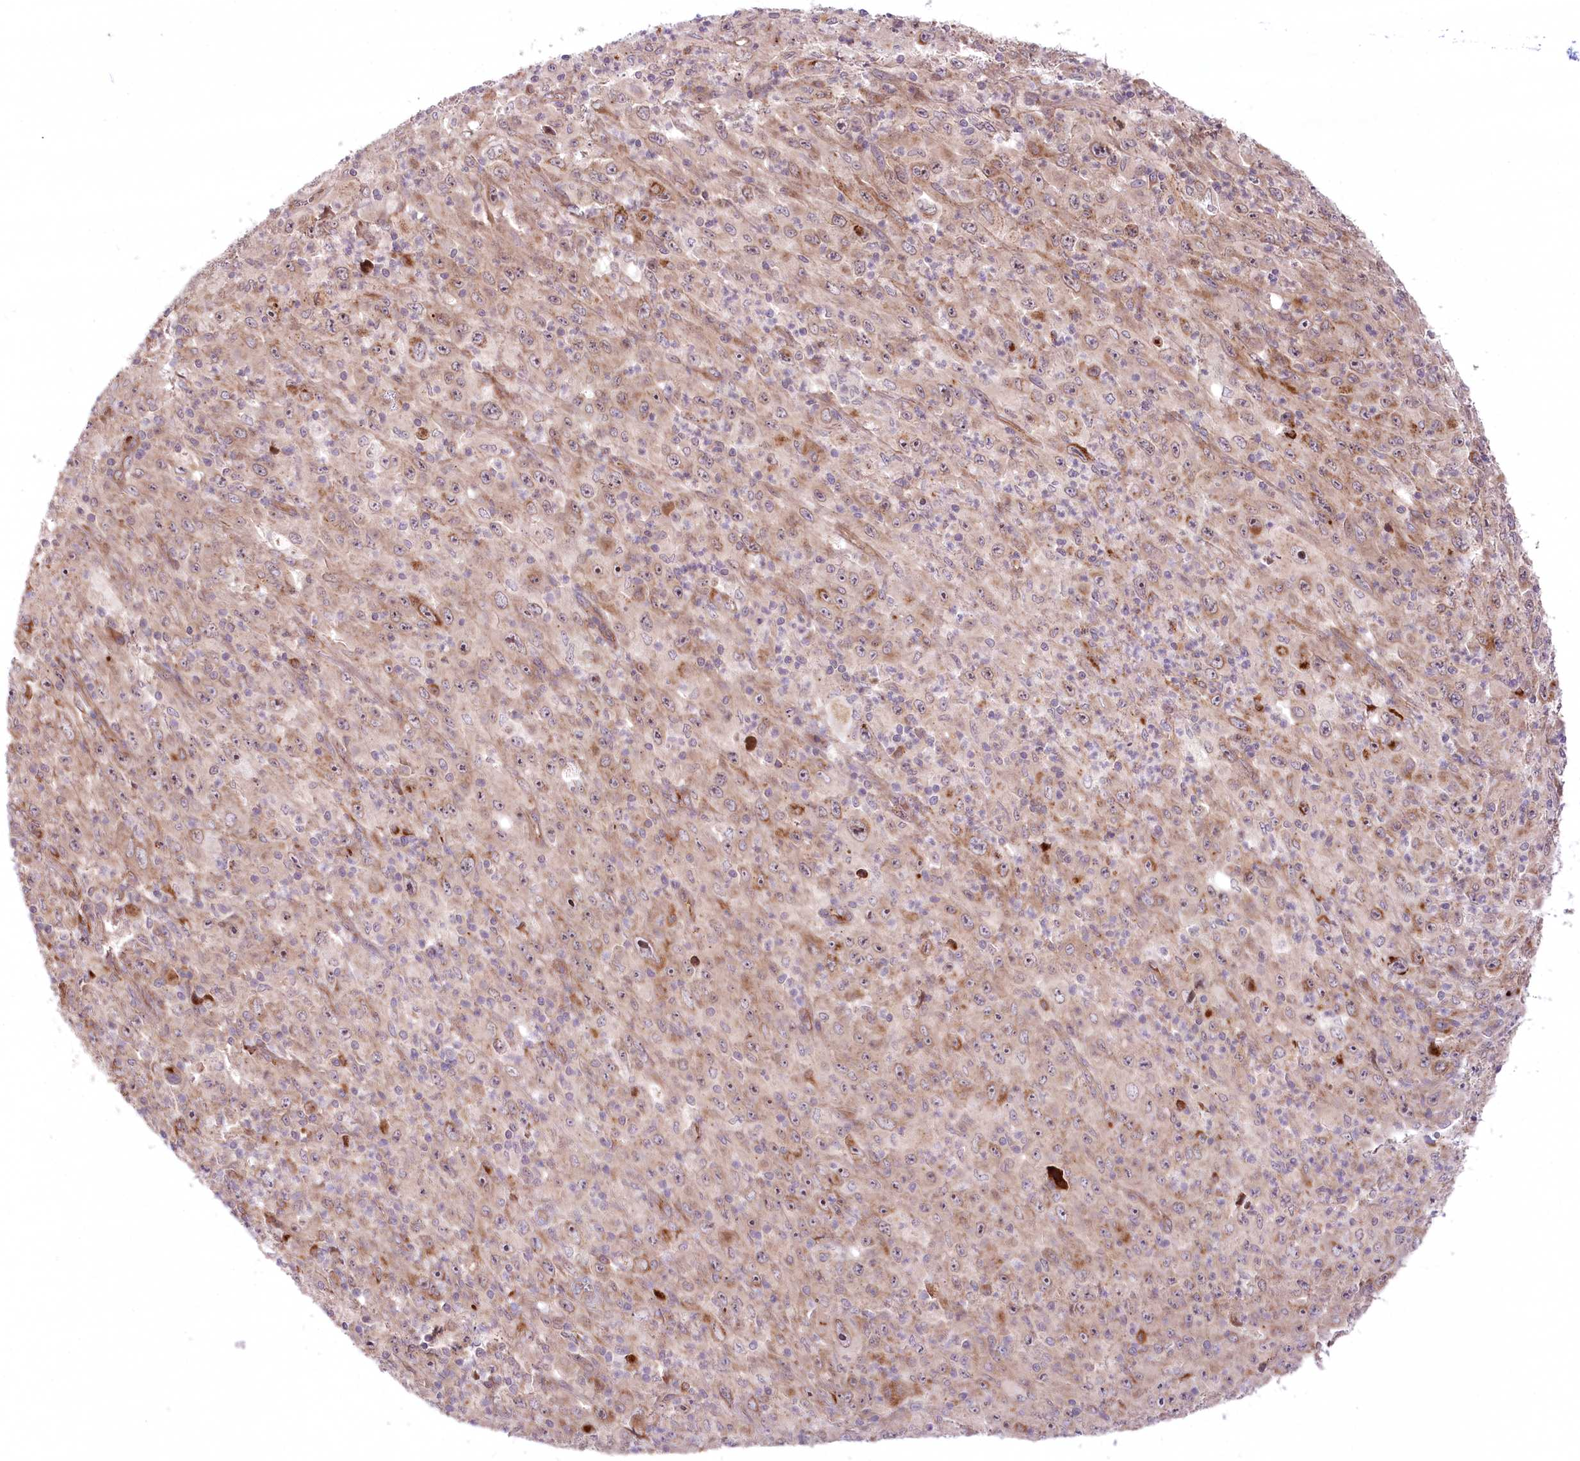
{"staining": {"intensity": "weak", "quantity": "25%-75%", "location": "cytoplasmic/membranous"}, "tissue": "melanoma", "cell_type": "Tumor cells", "image_type": "cancer", "snomed": [{"axis": "morphology", "description": "Malignant melanoma, Metastatic site"}, {"axis": "topography", "description": "Skin"}], "caption": "A micrograph of human malignant melanoma (metastatic site) stained for a protein displays weak cytoplasmic/membranous brown staining in tumor cells. (brown staining indicates protein expression, while blue staining denotes nuclei).", "gene": "PSTK", "patient": {"sex": "female", "age": 56}}